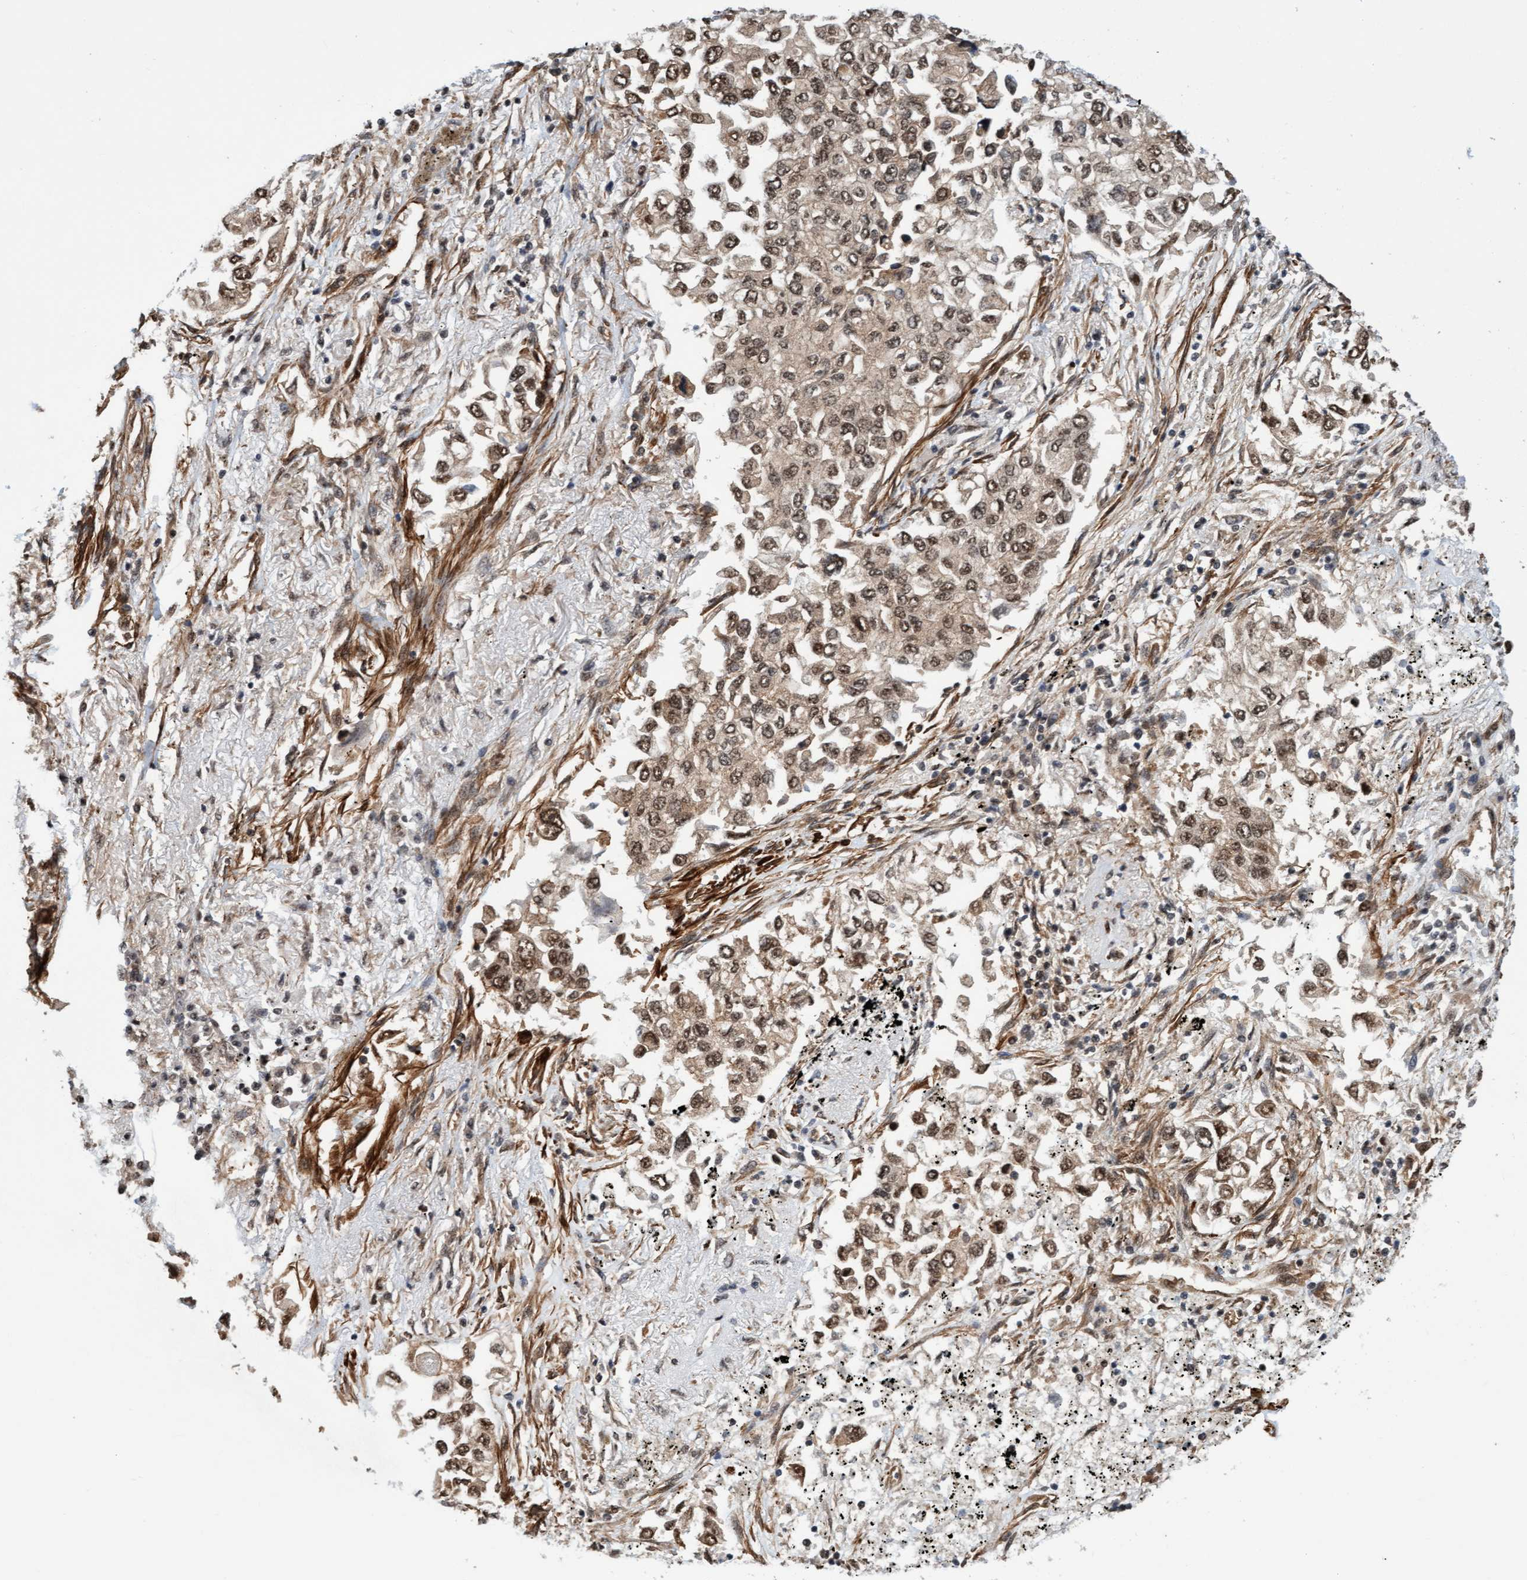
{"staining": {"intensity": "weak", "quantity": ">75%", "location": "cytoplasmic/membranous,nuclear"}, "tissue": "lung cancer", "cell_type": "Tumor cells", "image_type": "cancer", "snomed": [{"axis": "morphology", "description": "Inflammation, NOS"}, {"axis": "morphology", "description": "Adenocarcinoma, NOS"}, {"axis": "topography", "description": "Lung"}], "caption": "Immunohistochemistry (IHC) (DAB (3,3'-diaminobenzidine)) staining of human adenocarcinoma (lung) displays weak cytoplasmic/membranous and nuclear protein expression in approximately >75% of tumor cells.", "gene": "STXBP4", "patient": {"sex": "male", "age": 63}}